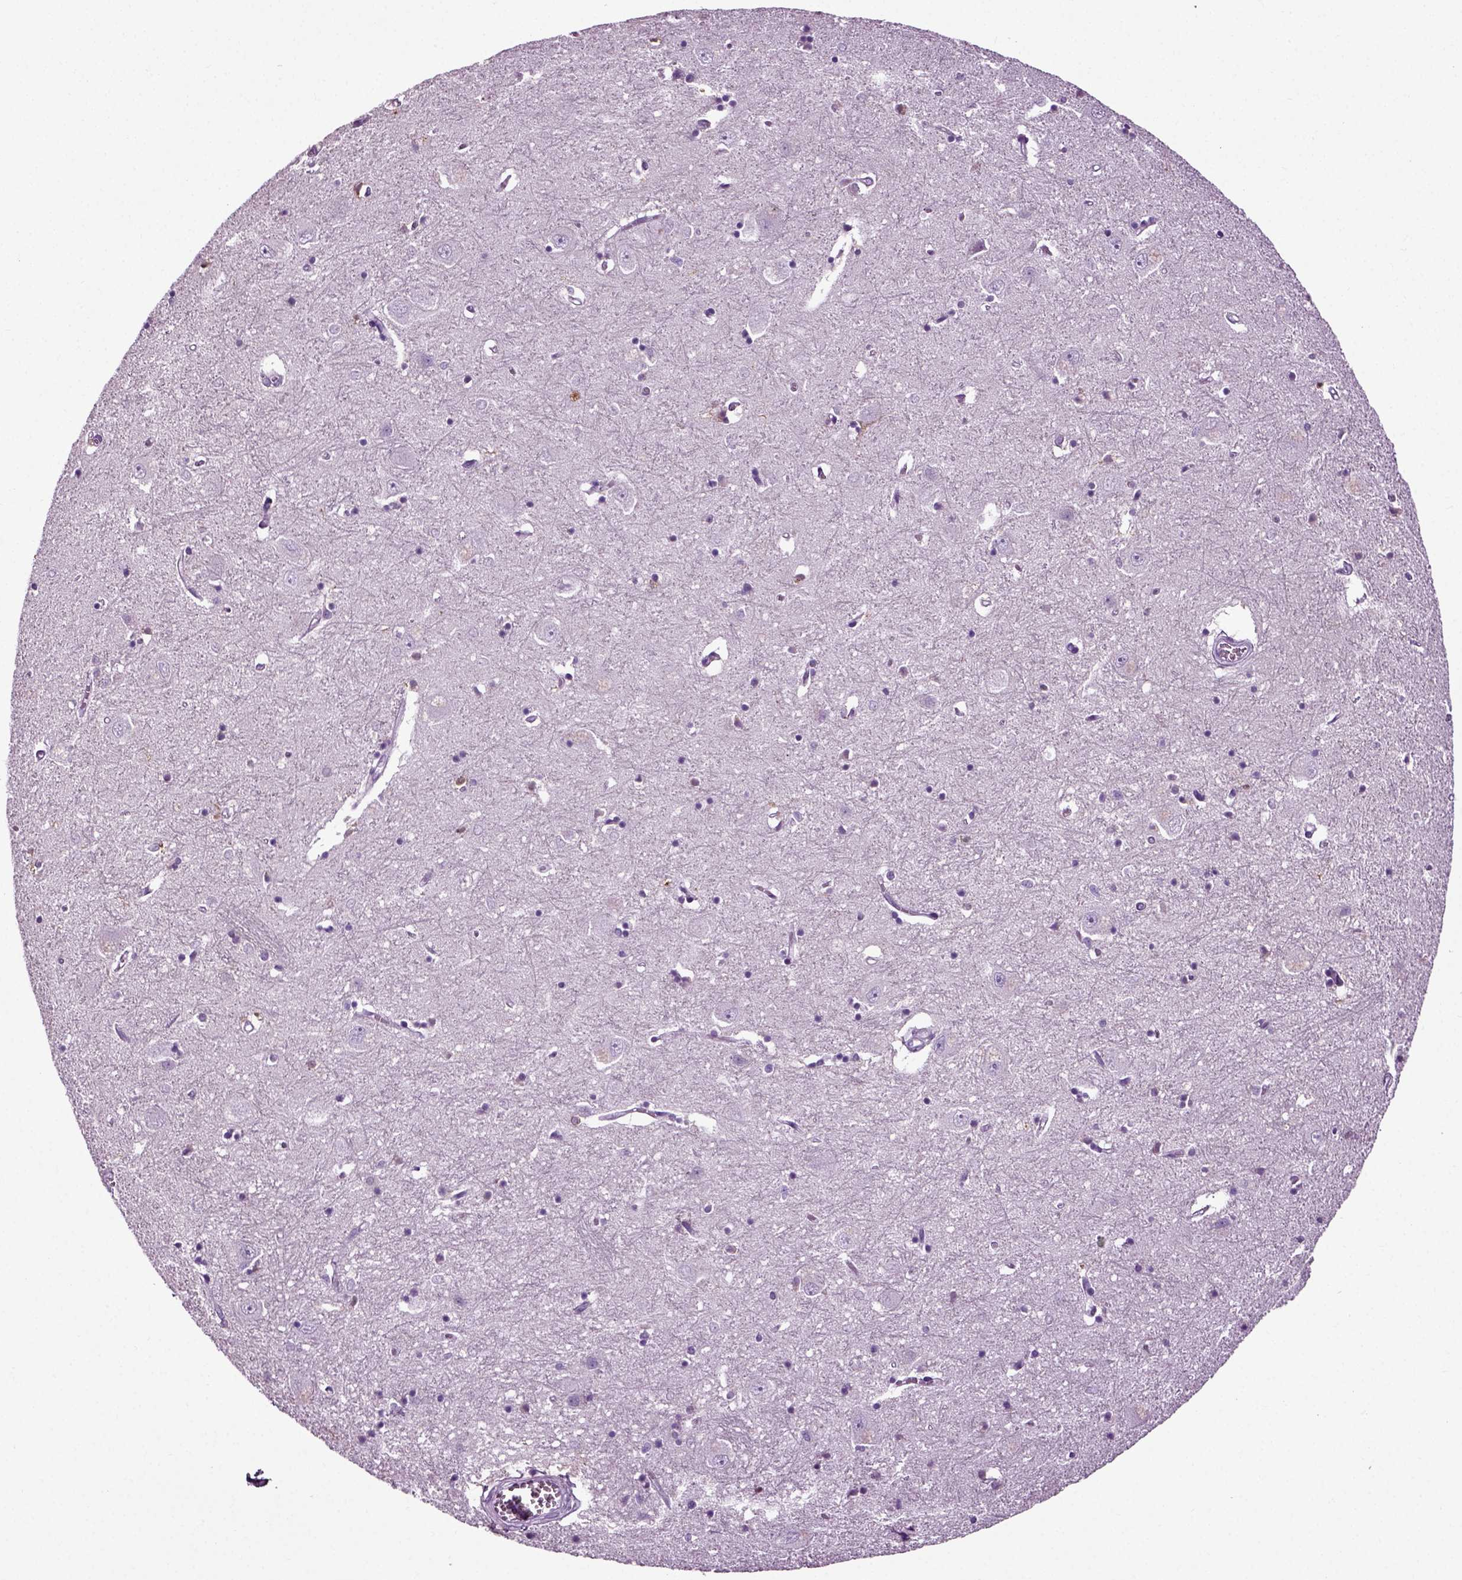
{"staining": {"intensity": "negative", "quantity": "none", "location": "none"}, "tissue": "caudate", "cell_type": "Glial cells", "image_type": "normal", "snomed": [{"axis": "morphology", "description": "Normal tissue, NOS"}, {"axis": "topography", "description": "Lateral ventricle wall"}], "caption": "The histopathology image exhibits no staining of glial cells in normal caudate. (Stains: DAB immunohistochemistry (IHC) with hematoxylin counter stain, Microscopy: brightfield microscopy at high magnification).", "gene": "DNAH10", "patient": {"sex": "male", "age": 54}}